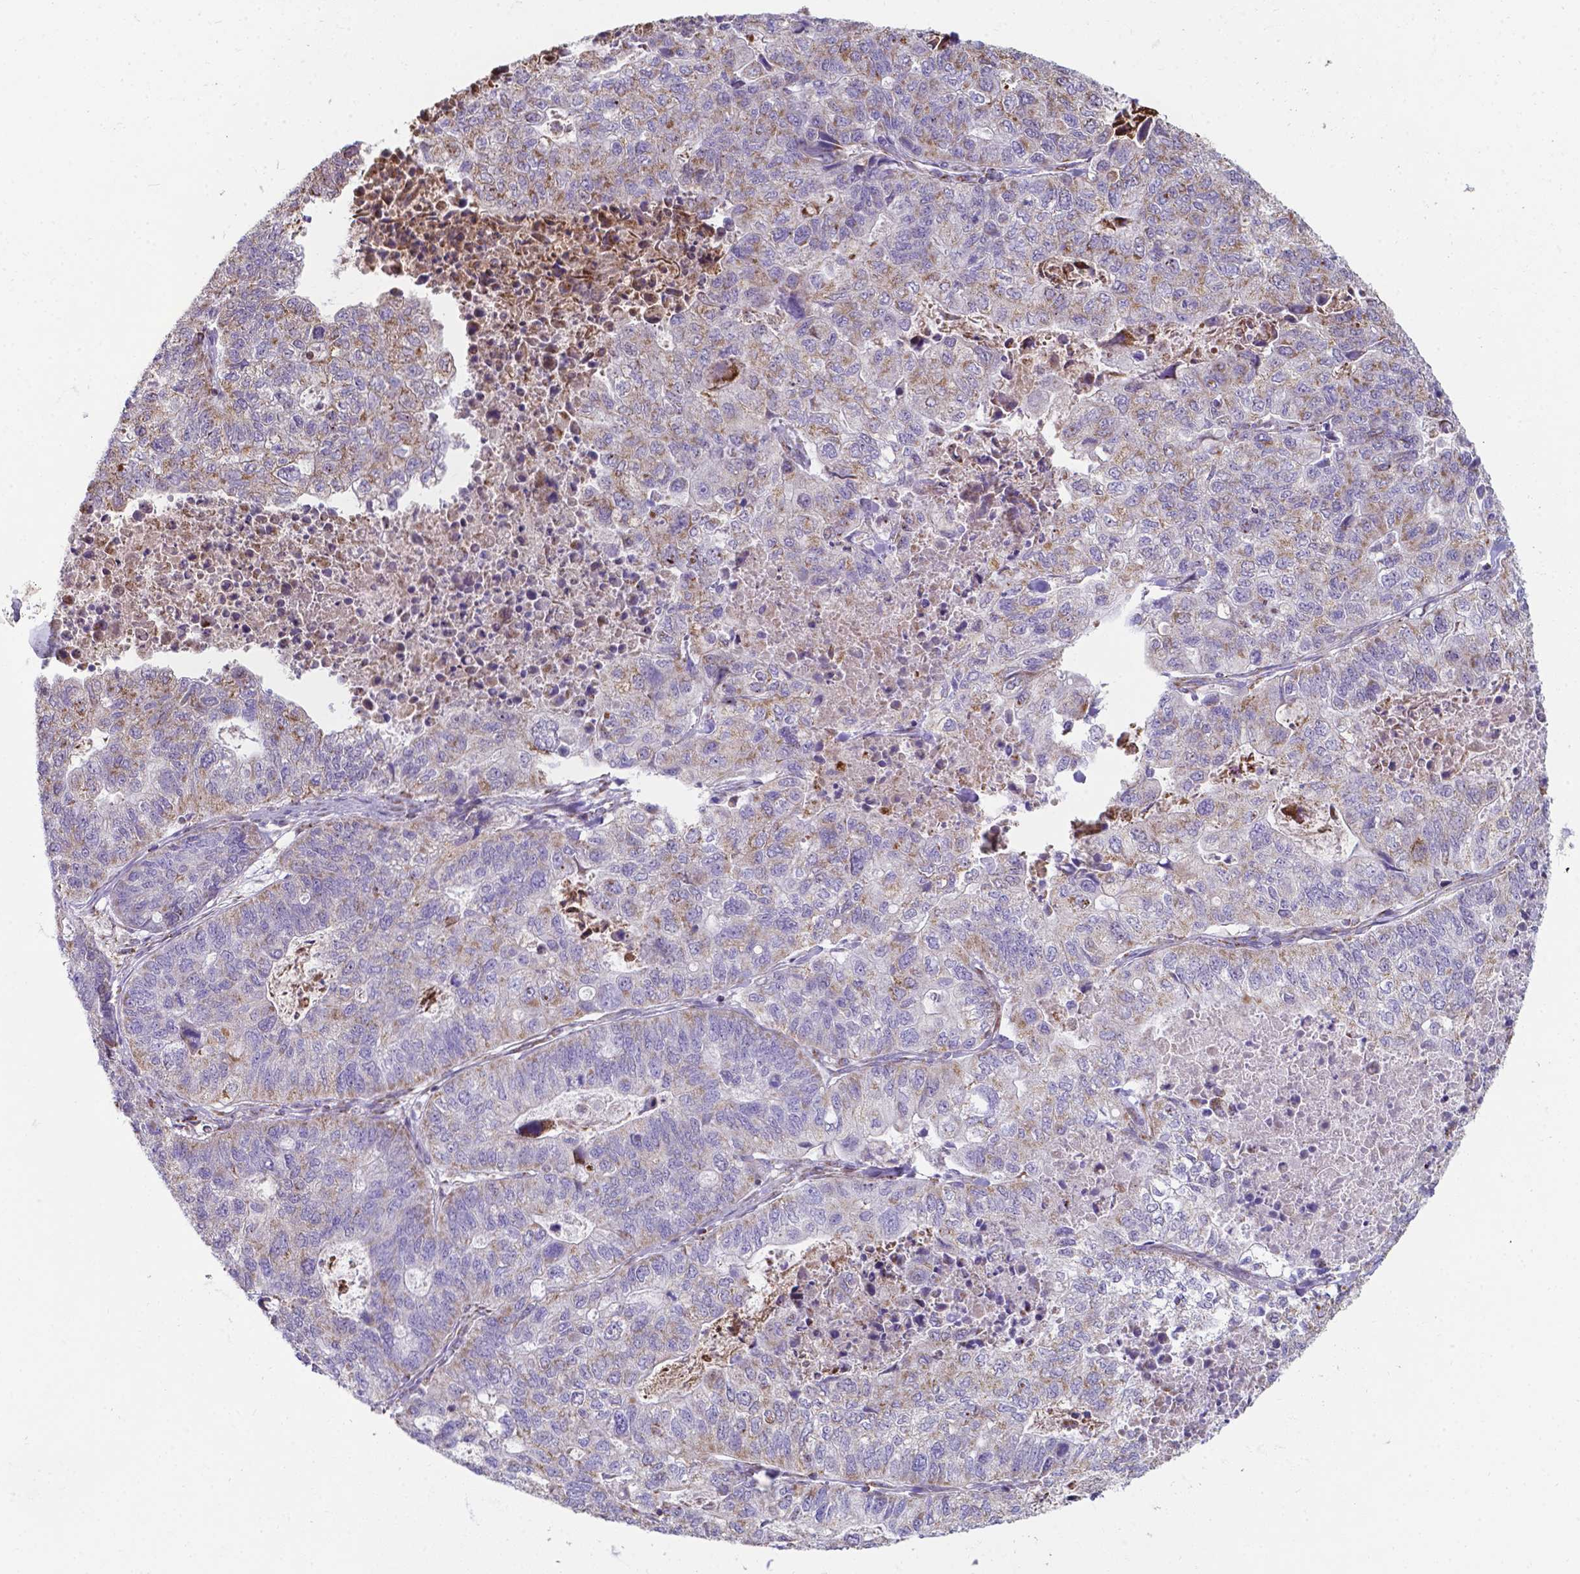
{"staining": {"intensity": "weak", "quantity": "25%-75%", "location": "cytoplasmic/membranous"}, "tissue": "stomach cancer", "cell_type": "Tumor cells", "image_type": "cancer", "snomed": [{"axis": "morphology", "description": "Adenocarcinoma, NOS"}, {"axis": "topography", "description": "Stomach, upper"}], "caption": "Approximately 25%-75% of tumor cells in human stomach cancer demonstrate weak cytoplasmic/membranous protein expression as visualized by brown immunohistochemical staining.", "gene": "FAM114A1", "patient": {"sex": "female", "age": 67}}